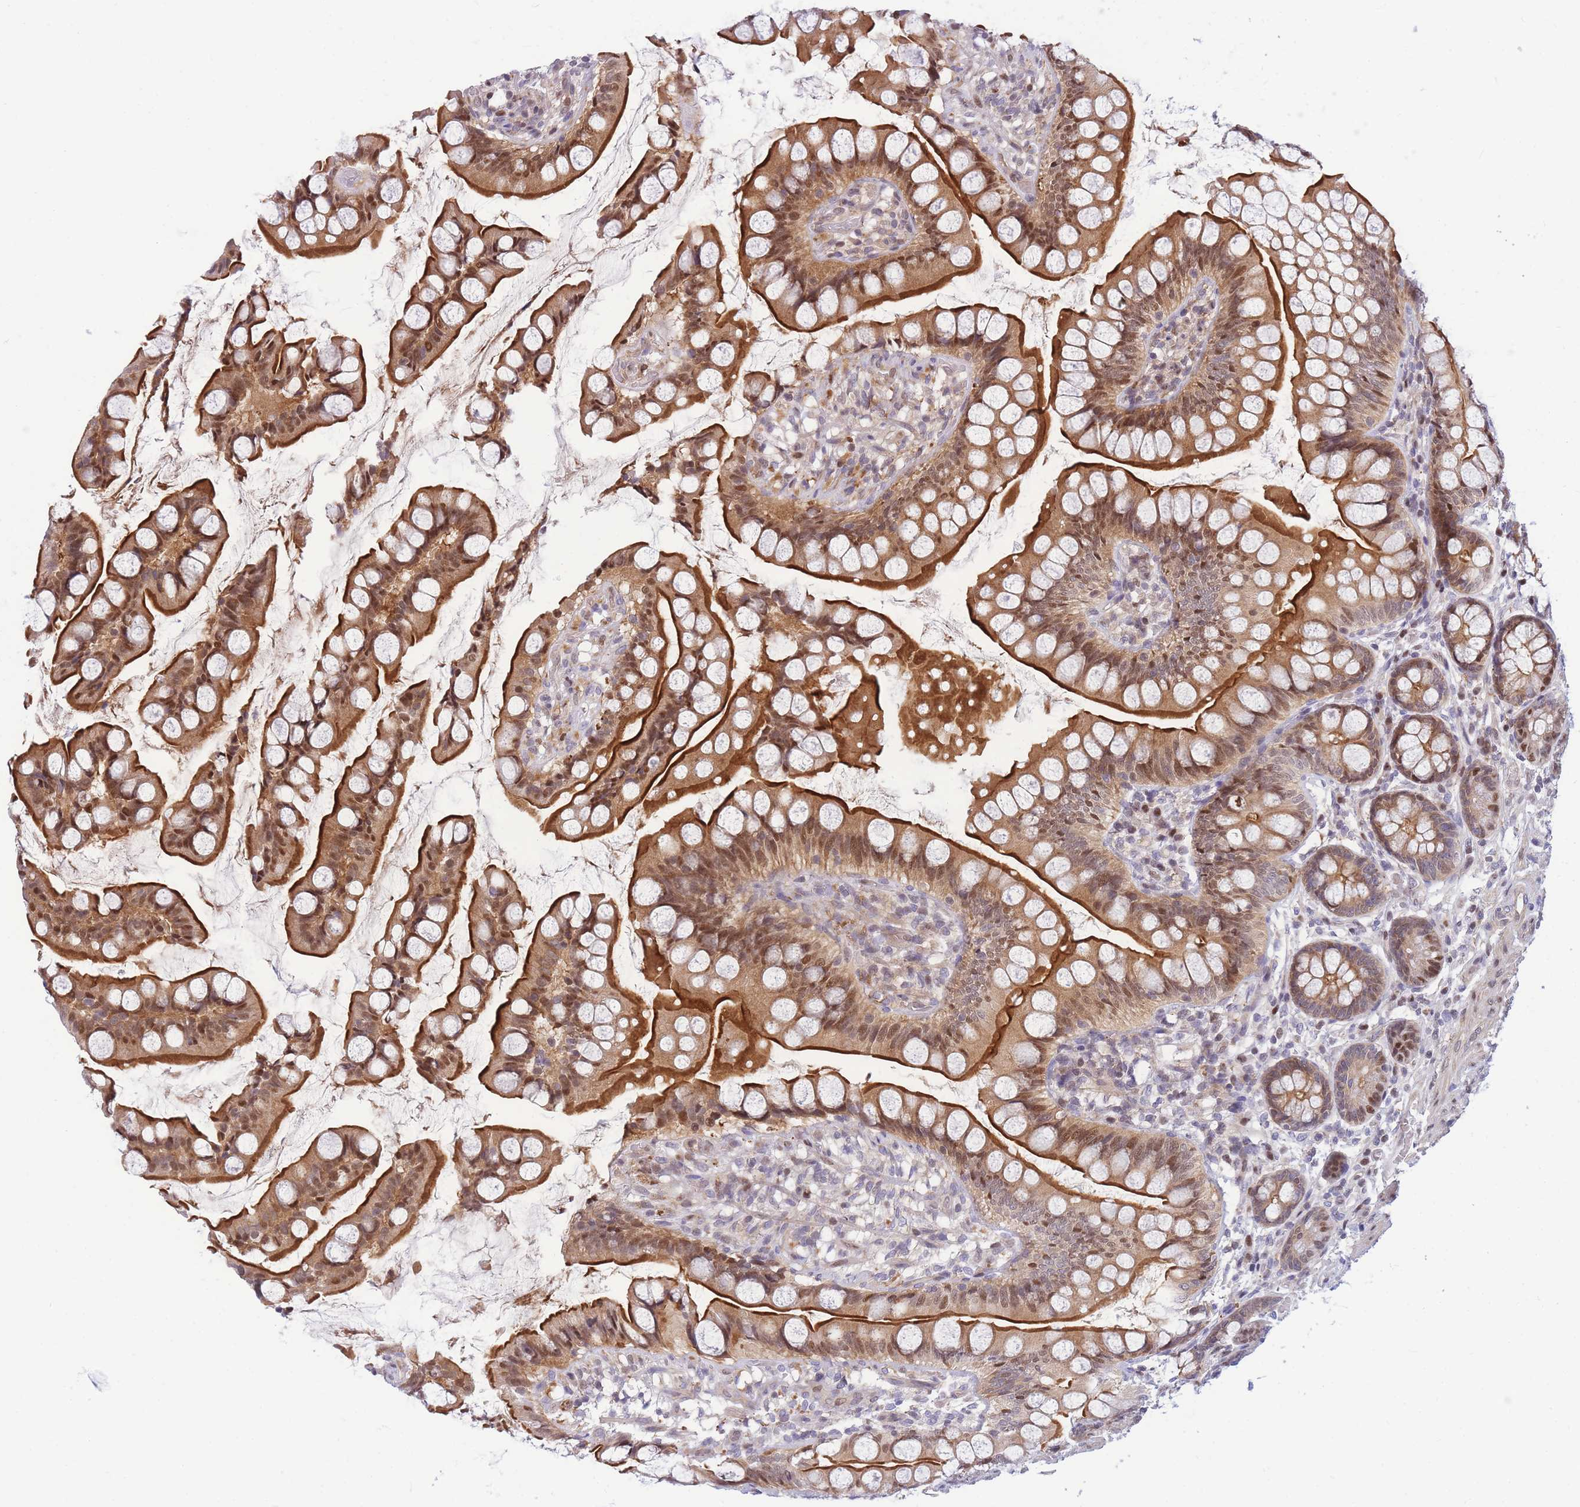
{"staining": {"intensity": "strong", "quantity": ">75%", "location": "cytoplasmic/membranous,nuclear"}, "tissue": "small intestine", "cell_type": "Glandular cells", "image_type": "normal", "snomed": [{"axis": "morphology", "description": "Normal tissue, NOS"}, {"axis": "topography", "description": "Small intestine"}], "caption": "Immunohistochemical staining of unremarkable human small intestine exhibits high levels of strong cytoplasmic/membranous,nuclear positivity in about >75% of glandular cells.", "gene": "CRACD", "patient": {"sex": "male", "age": 70}}